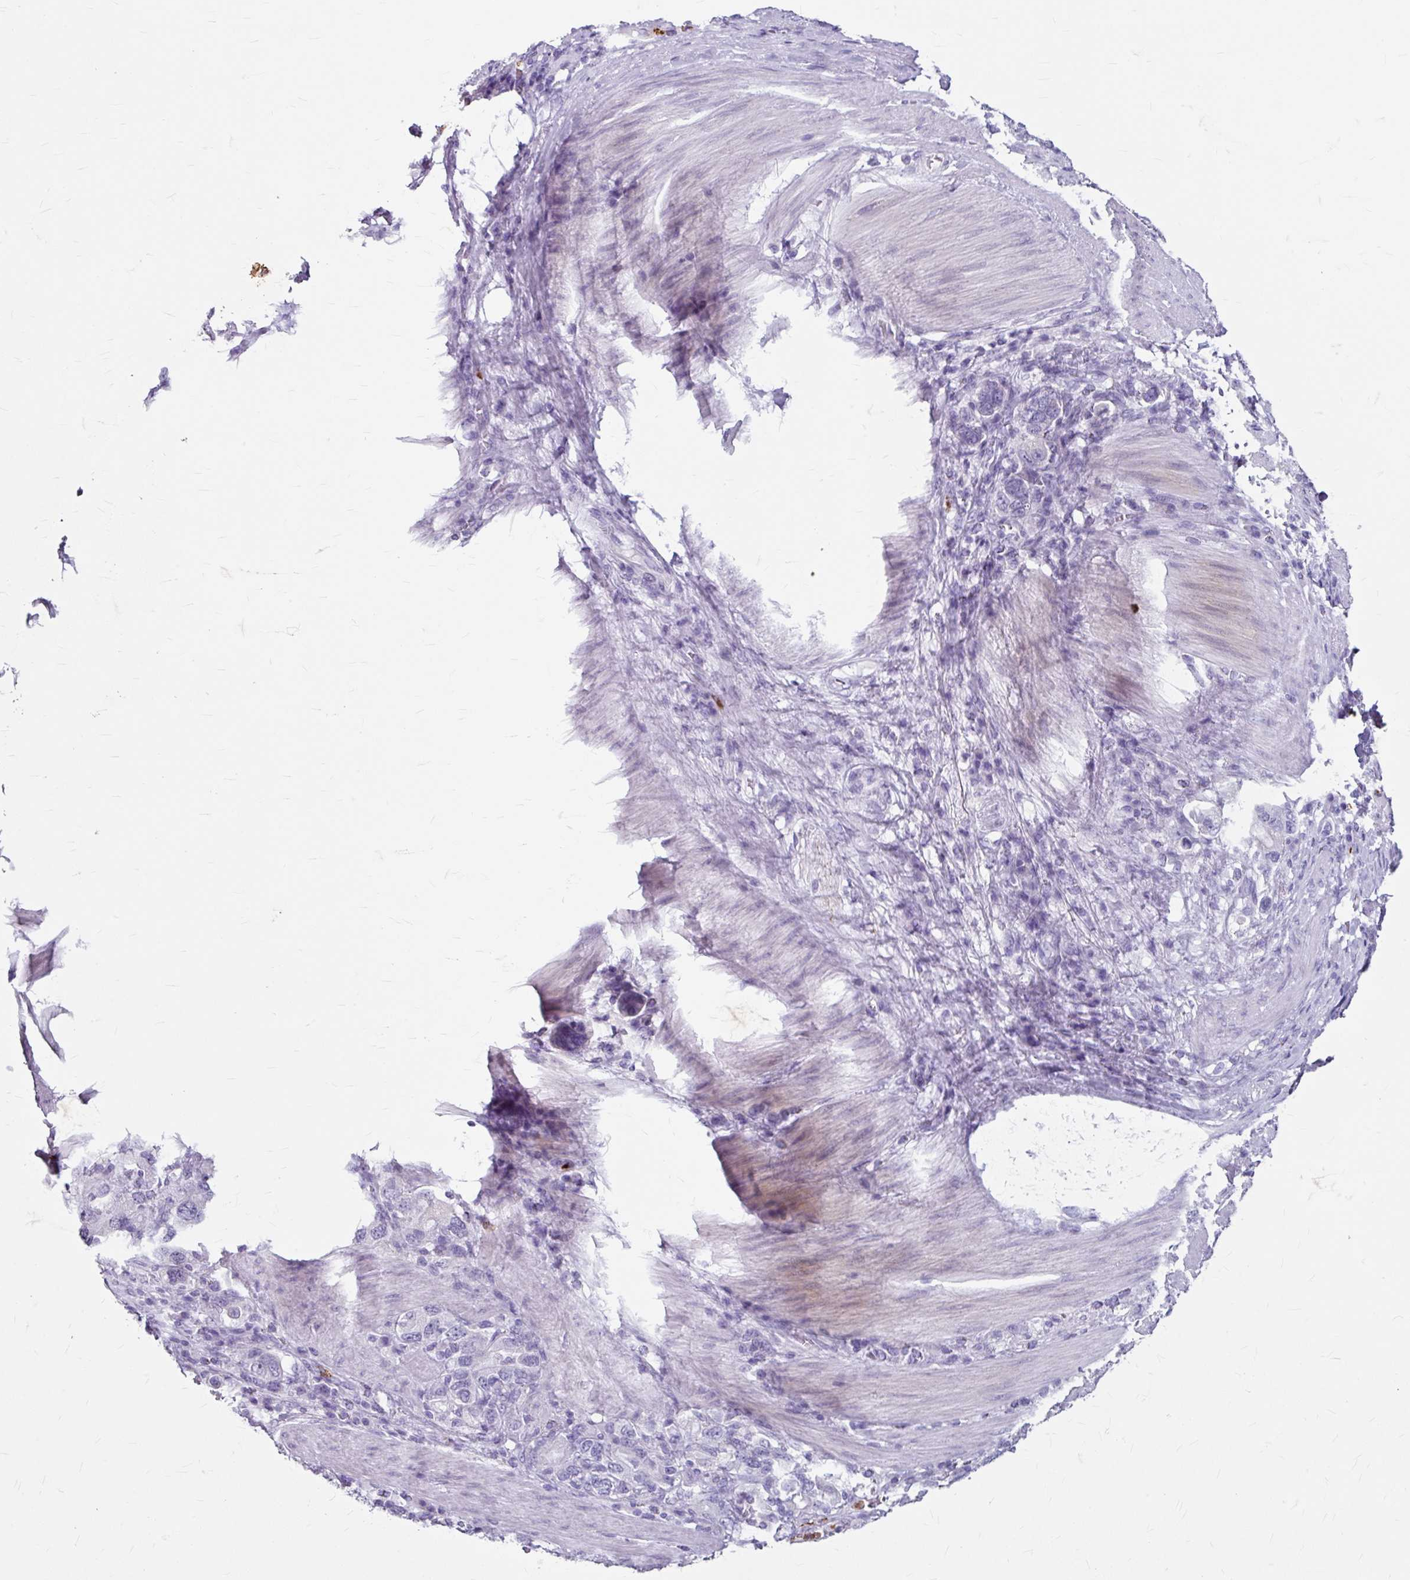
{"staining": {"intensity": "negative", "quantity": "none", "location": "none"}, "tissue": "stomach cancer", "cell_type": "Tumor cells", "image_type": "cancer", "snomed": [{"axis": "morphology", "description": "Adenocarcinoma, NOS"}, {"axis": "topography", "description": "Stomach, upper"}, {"axis": "topography", "description": "Stomach"}], "caption": "This is an IHC micrograph of human stomach cancer (adenocarcinoma). There is no expression in tumor cells.", "gene": "ANKRD1", "patient": {"sex": "male", "age": 62}}